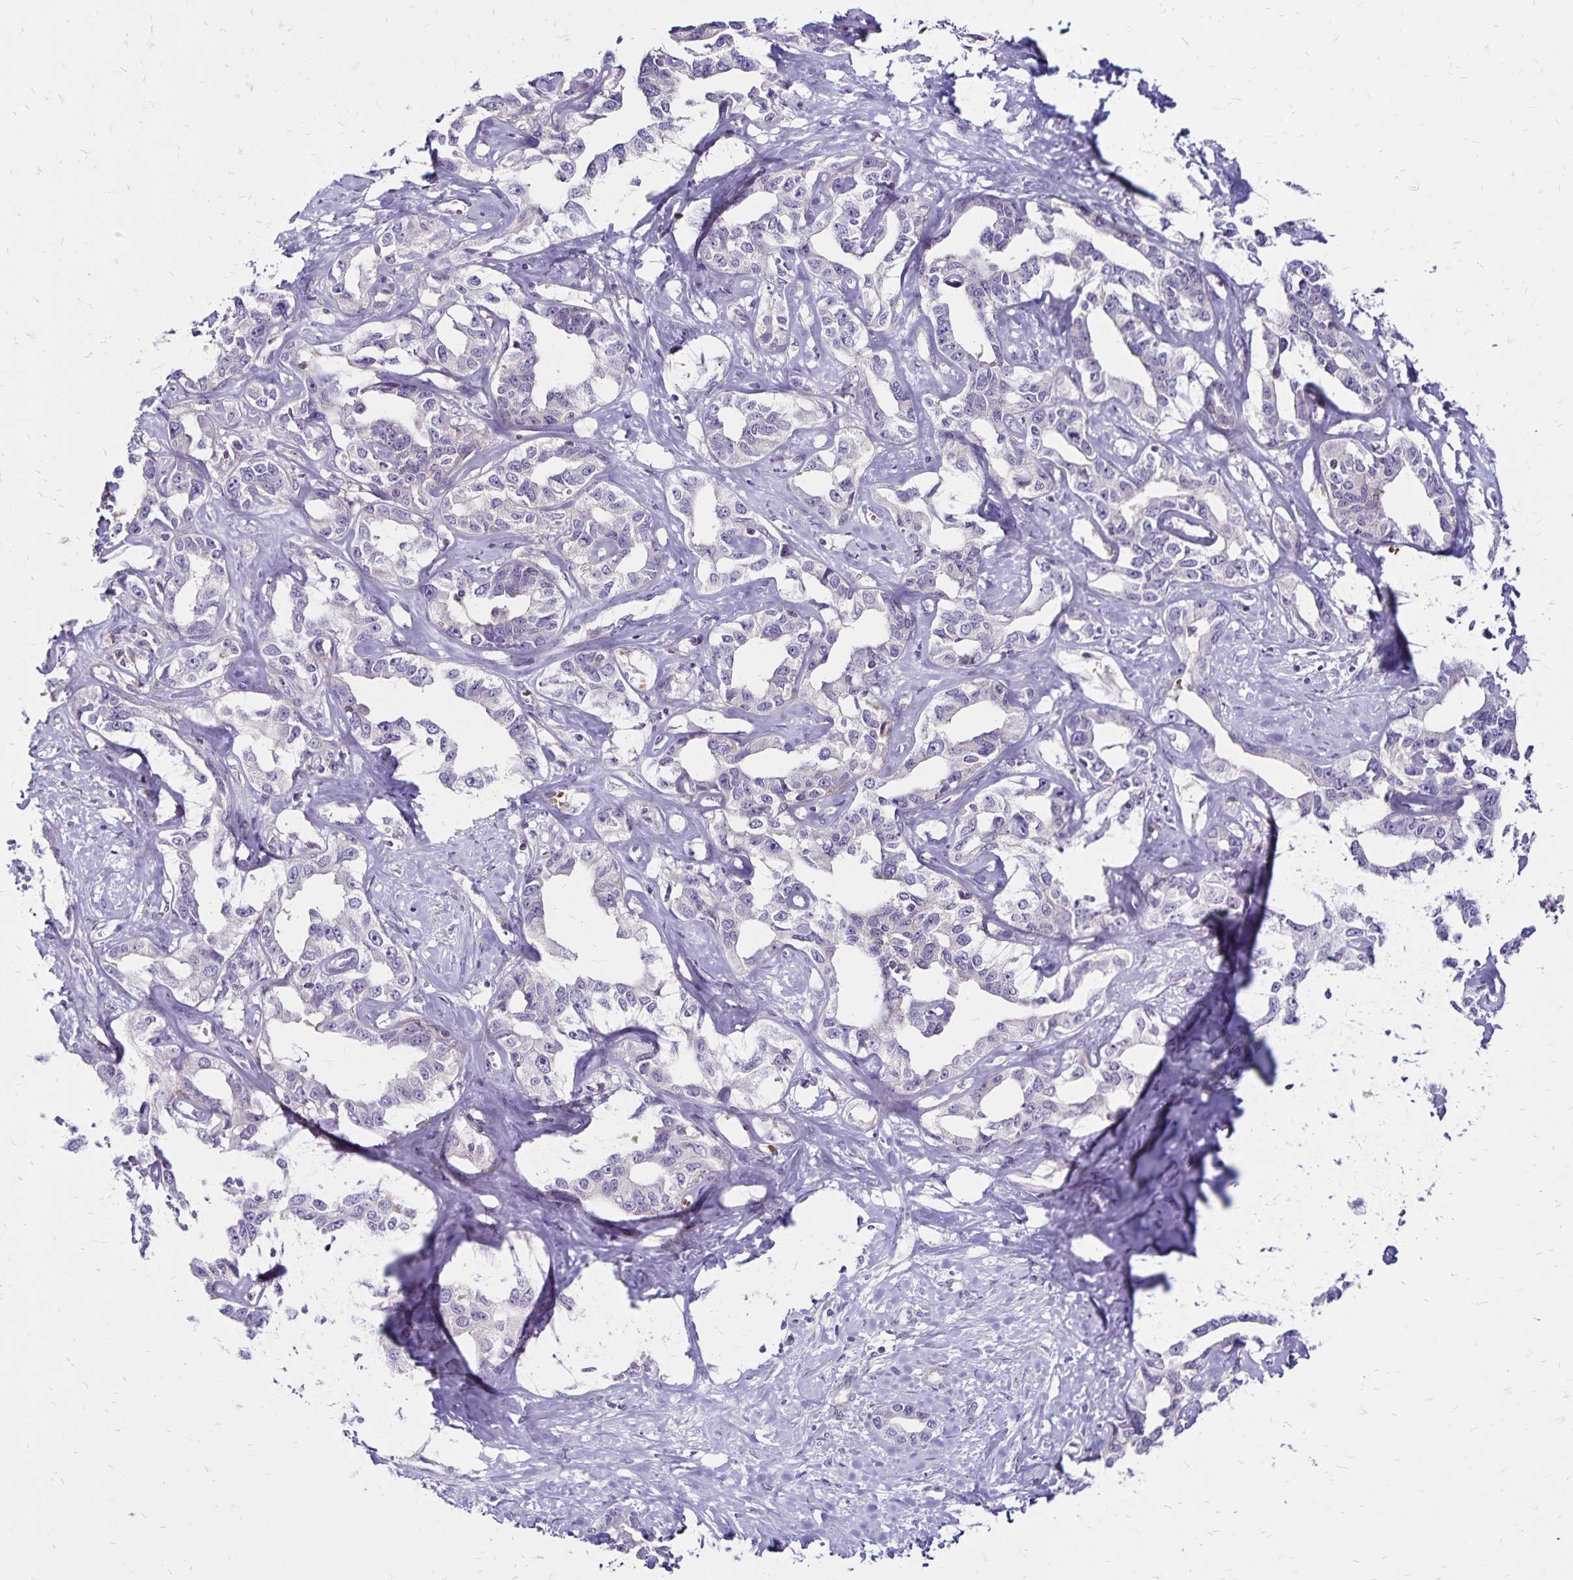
{"staining": {"intensity": "negative", "quantity": "none", "location": "none"}, "tissue": "liver cancer", "cell_type": "Tumor cells", "image_type": "cancer", "snomed": [{"axis": "morphology", "description": "Cholangiocarcinoma"}, {"axis": "topography", "description": "Liver"}], "caption": "A high-resolution photomicrograph shows IHC staining of liver cancer, which reveals no significant staining in tumor cells.", "gene": "FSD1", "patient": {"sex": "male", "age": 59}}